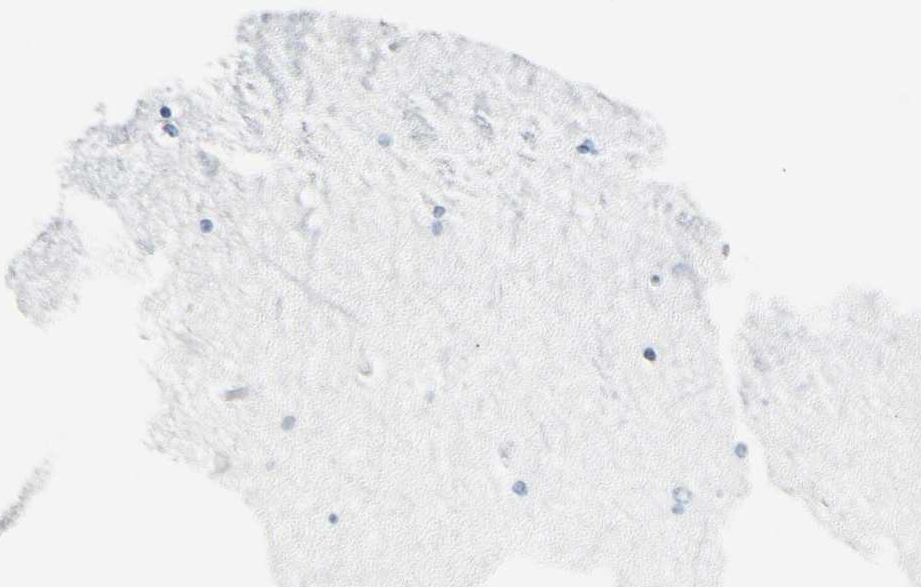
{"staining": {"intensity": "negative", "quantity": "none", "location": "none"}, "tissue": "hippocampus", "cell_type": "Glial cells", "image_type": "normal", "snomed": [{"axis": "morphology", "description": "Normal tissue, NOS"}, {"axis": "topography", "description": "Hippocampus"}], "caption": "High magnification brightfield microscopy of normal hippocampus stained with DAB (brown) and counterstained with hematoxylin (blue): glial cells show no significant positivity.", "gene": "ZSCAN1", "patient": {"sex": "female", "age": 54}}